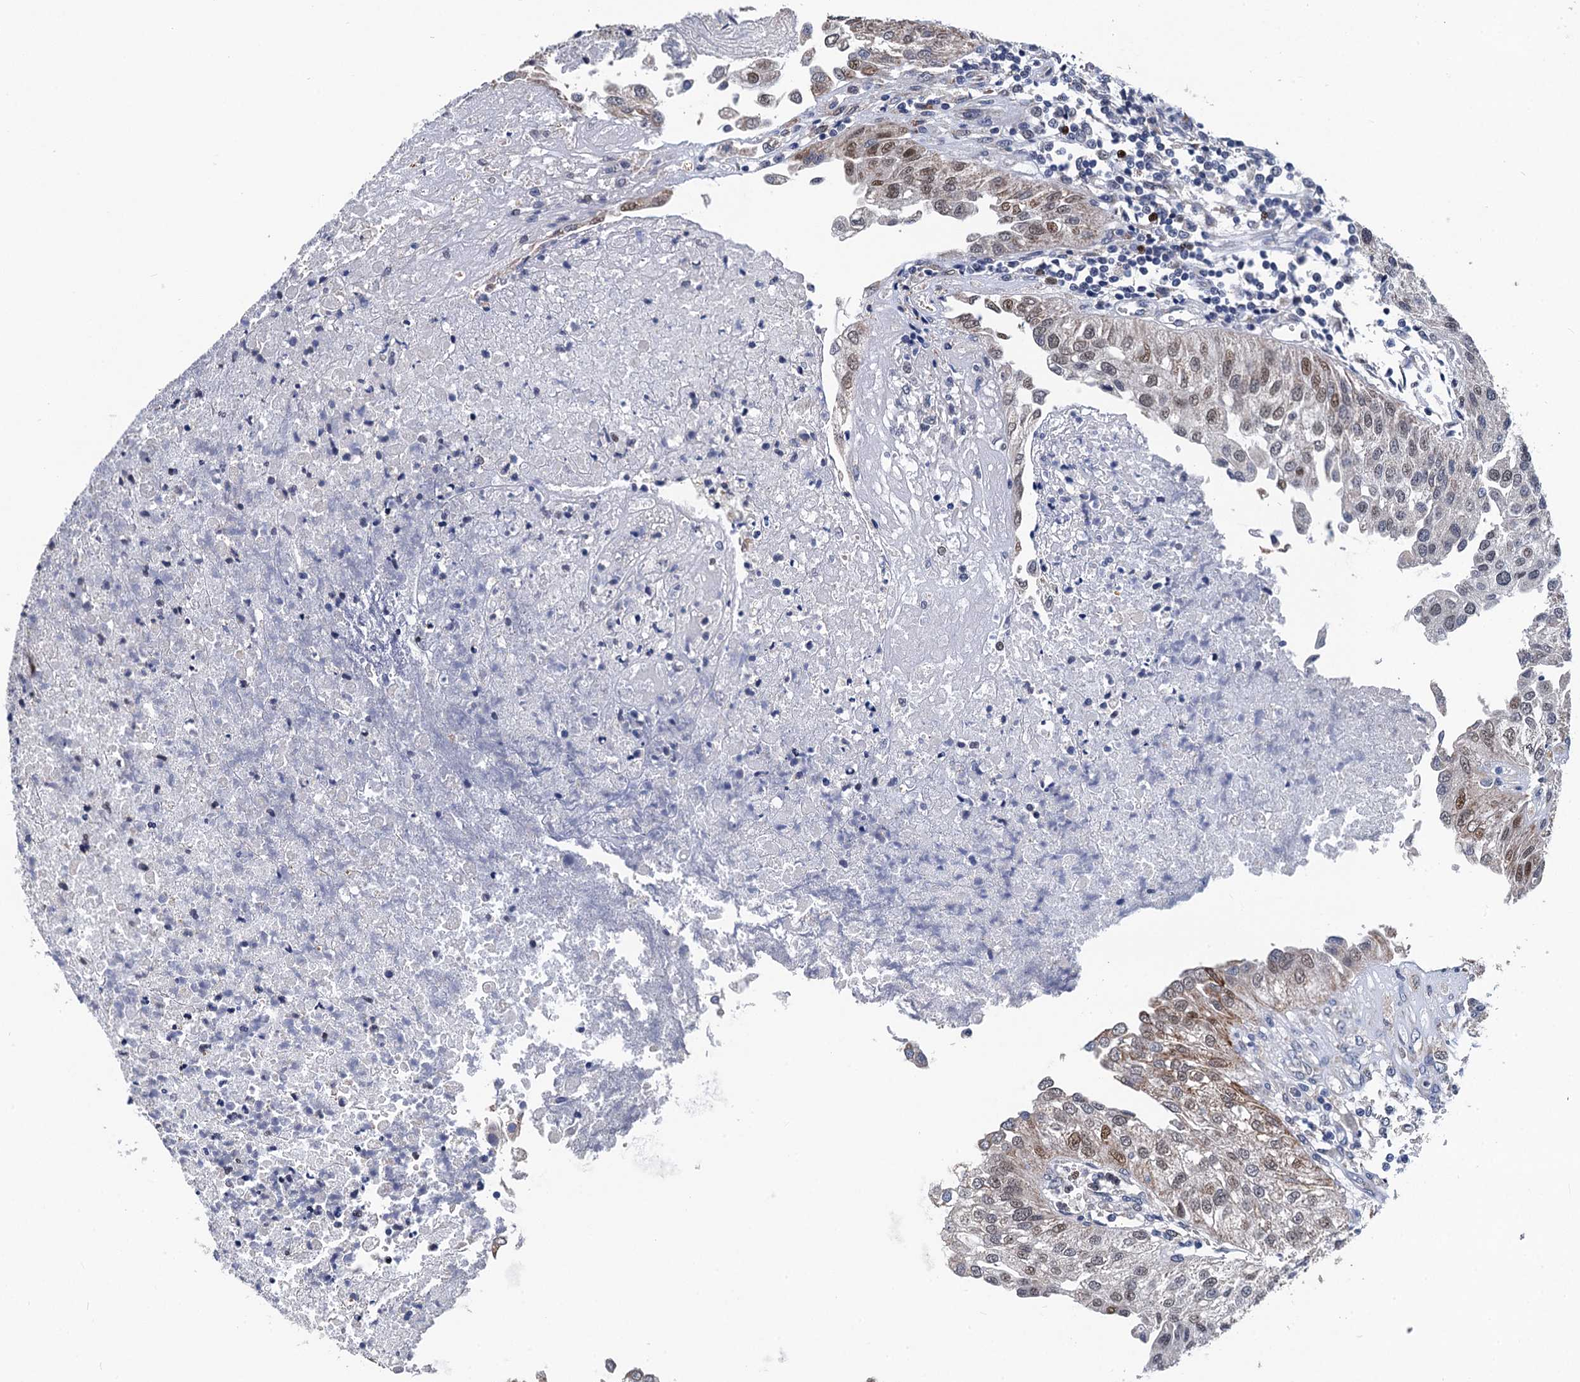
{"staining": {"intensity": "moderate", "quantity": "<25%", "location": "nuclear"}, "tissue": "urothelial cancer", "cell_type": "Tumor cells", "image_type": "cancer", "snomed": [{"axis": "morphology", "description": "Urothelial carcinoma, Low grade"}, {"axis": "topography", "description": "Urinary bladder"}], "caption": "An image showing moderate nuclear expression in about <25% of tumor cells in urothelial cancer, as visualized by brown immunohistochemical staining.", "gene": "TSEN34", "patient": {"sex": "female", "age": 89}}